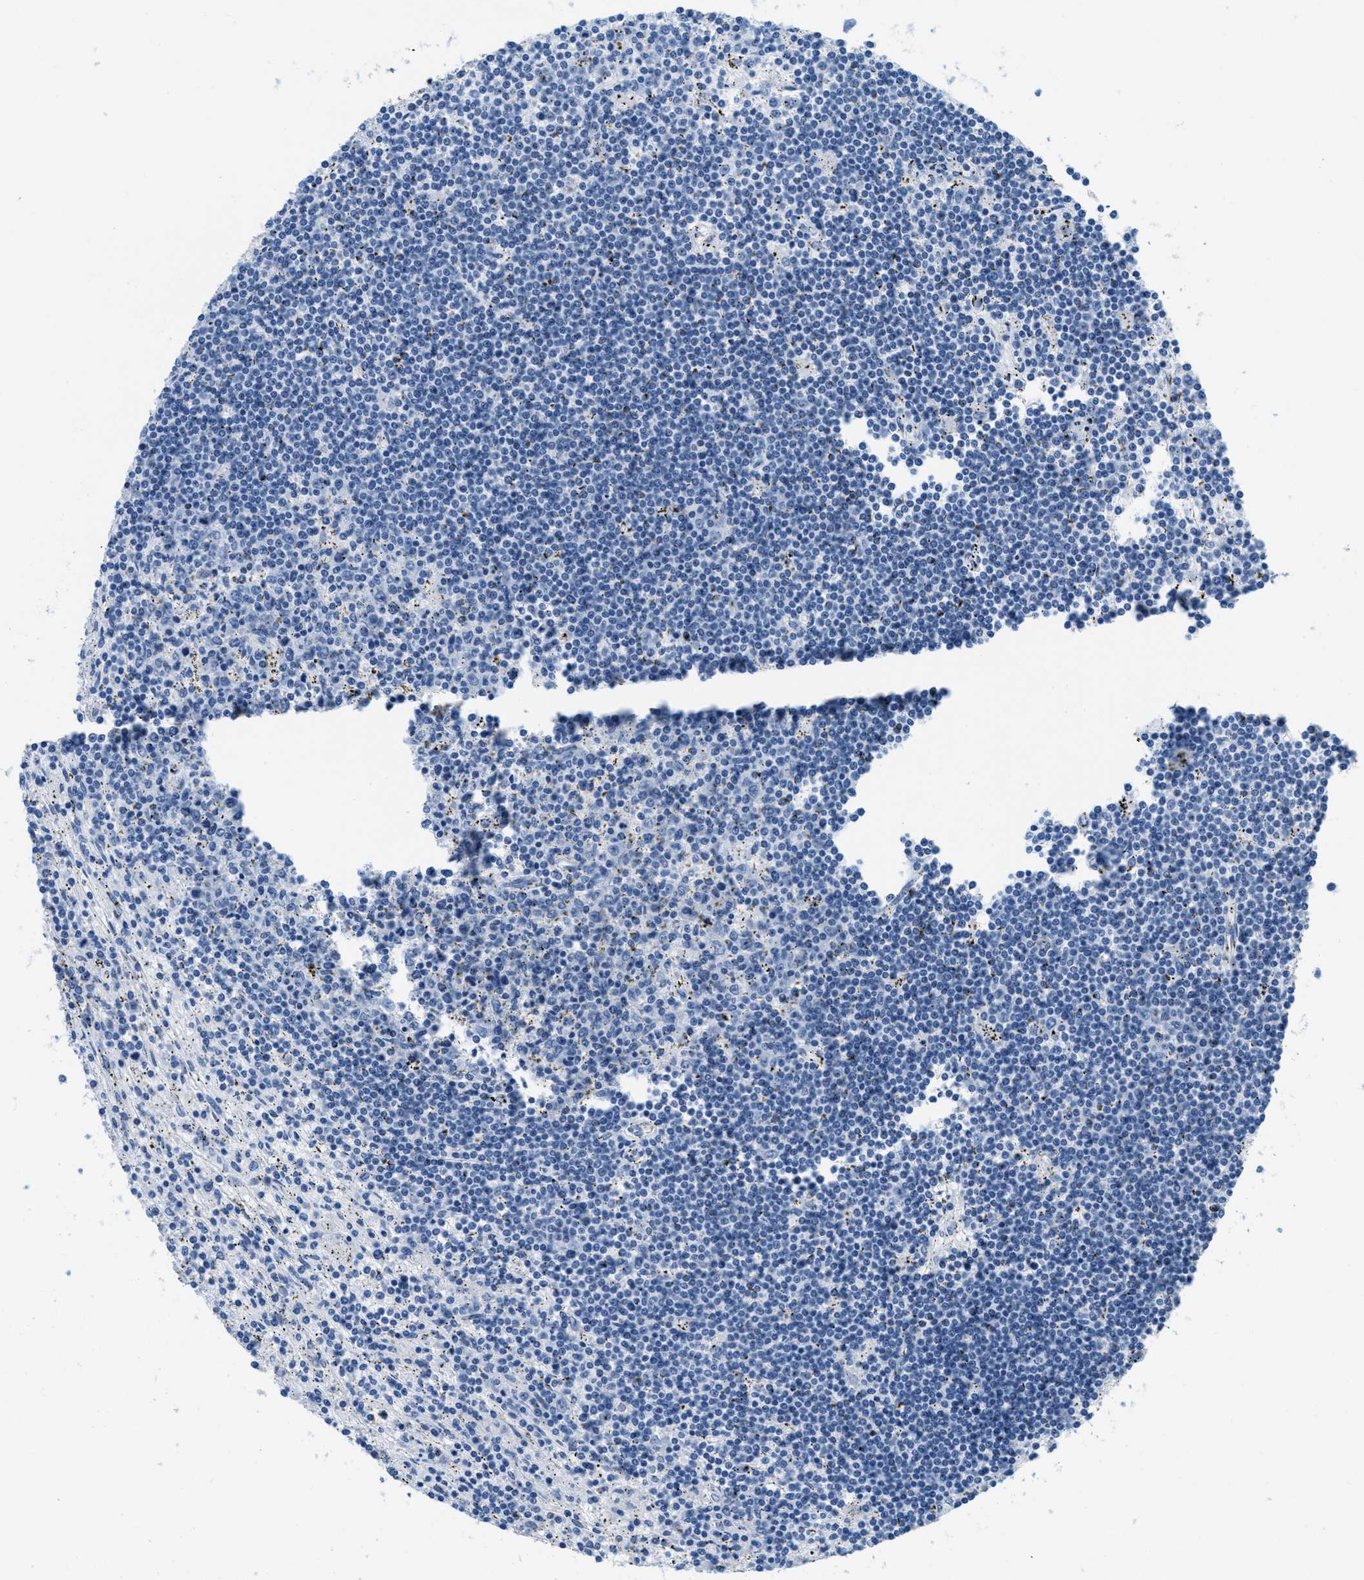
{"staining": {"intensity": "negative", "quantity": "none", "location": "none"}, "tissue": "lymphoma", "cell_type": "Tumor cells", "image_type": "cancer", "snomed": [{"axis": "morphology", "description": "Malignant lymphoma, non-Hodgkin's type, Low grade"}, {"axis": "topography", "description": "Spleen"}], "caption": "There is no significant staining in tumor cells of lymphoma. (Brightfield microscopy of DAB (3,3'-diaminobenzidine) immunohistochemistry at high magnification).", "gene": "MGARP", "patient": {"sex": "male", "age": 76}}